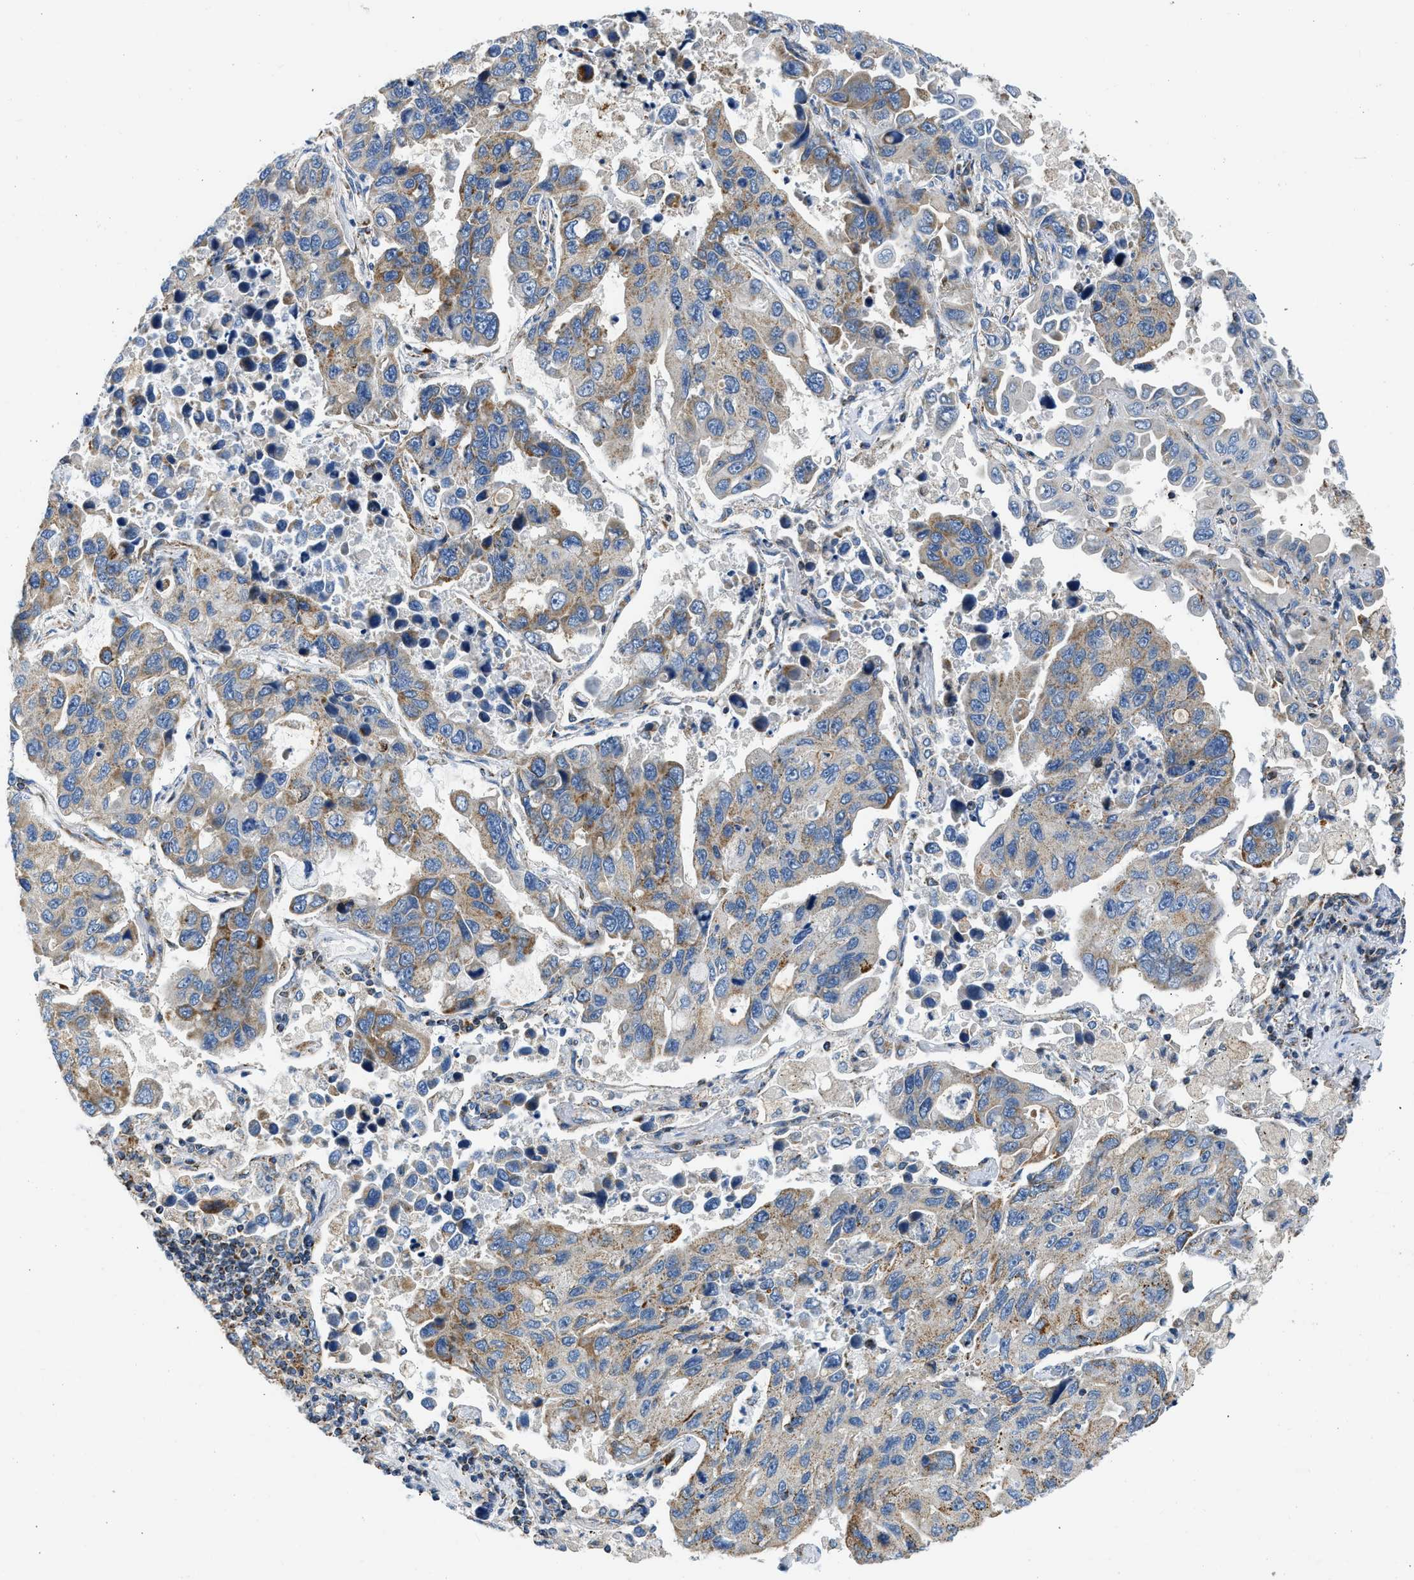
{"staining": {"intensity": "moderate", "quantity": "25%-75%", "location": "cytoplasmic/membranous"}, "tissue": "lung cancer", "cell_type": "Tumor cells", "image_type": "cancer", "snomed": [{"axis": "morphology", "description": "Adenocarcinoma, NOS"}, {"axis": "topography", "description": "Lung"}], "caption": "The histopathology image demonstrates immunohistochemical staining of adenocarcinoma (lung). There is moderate cytoplasmic/membranous expression is appreciated in about 25%-75% of tumor cells.", "gene": "CAMKK2", "patient": {"sex": "male", "age": 64}}